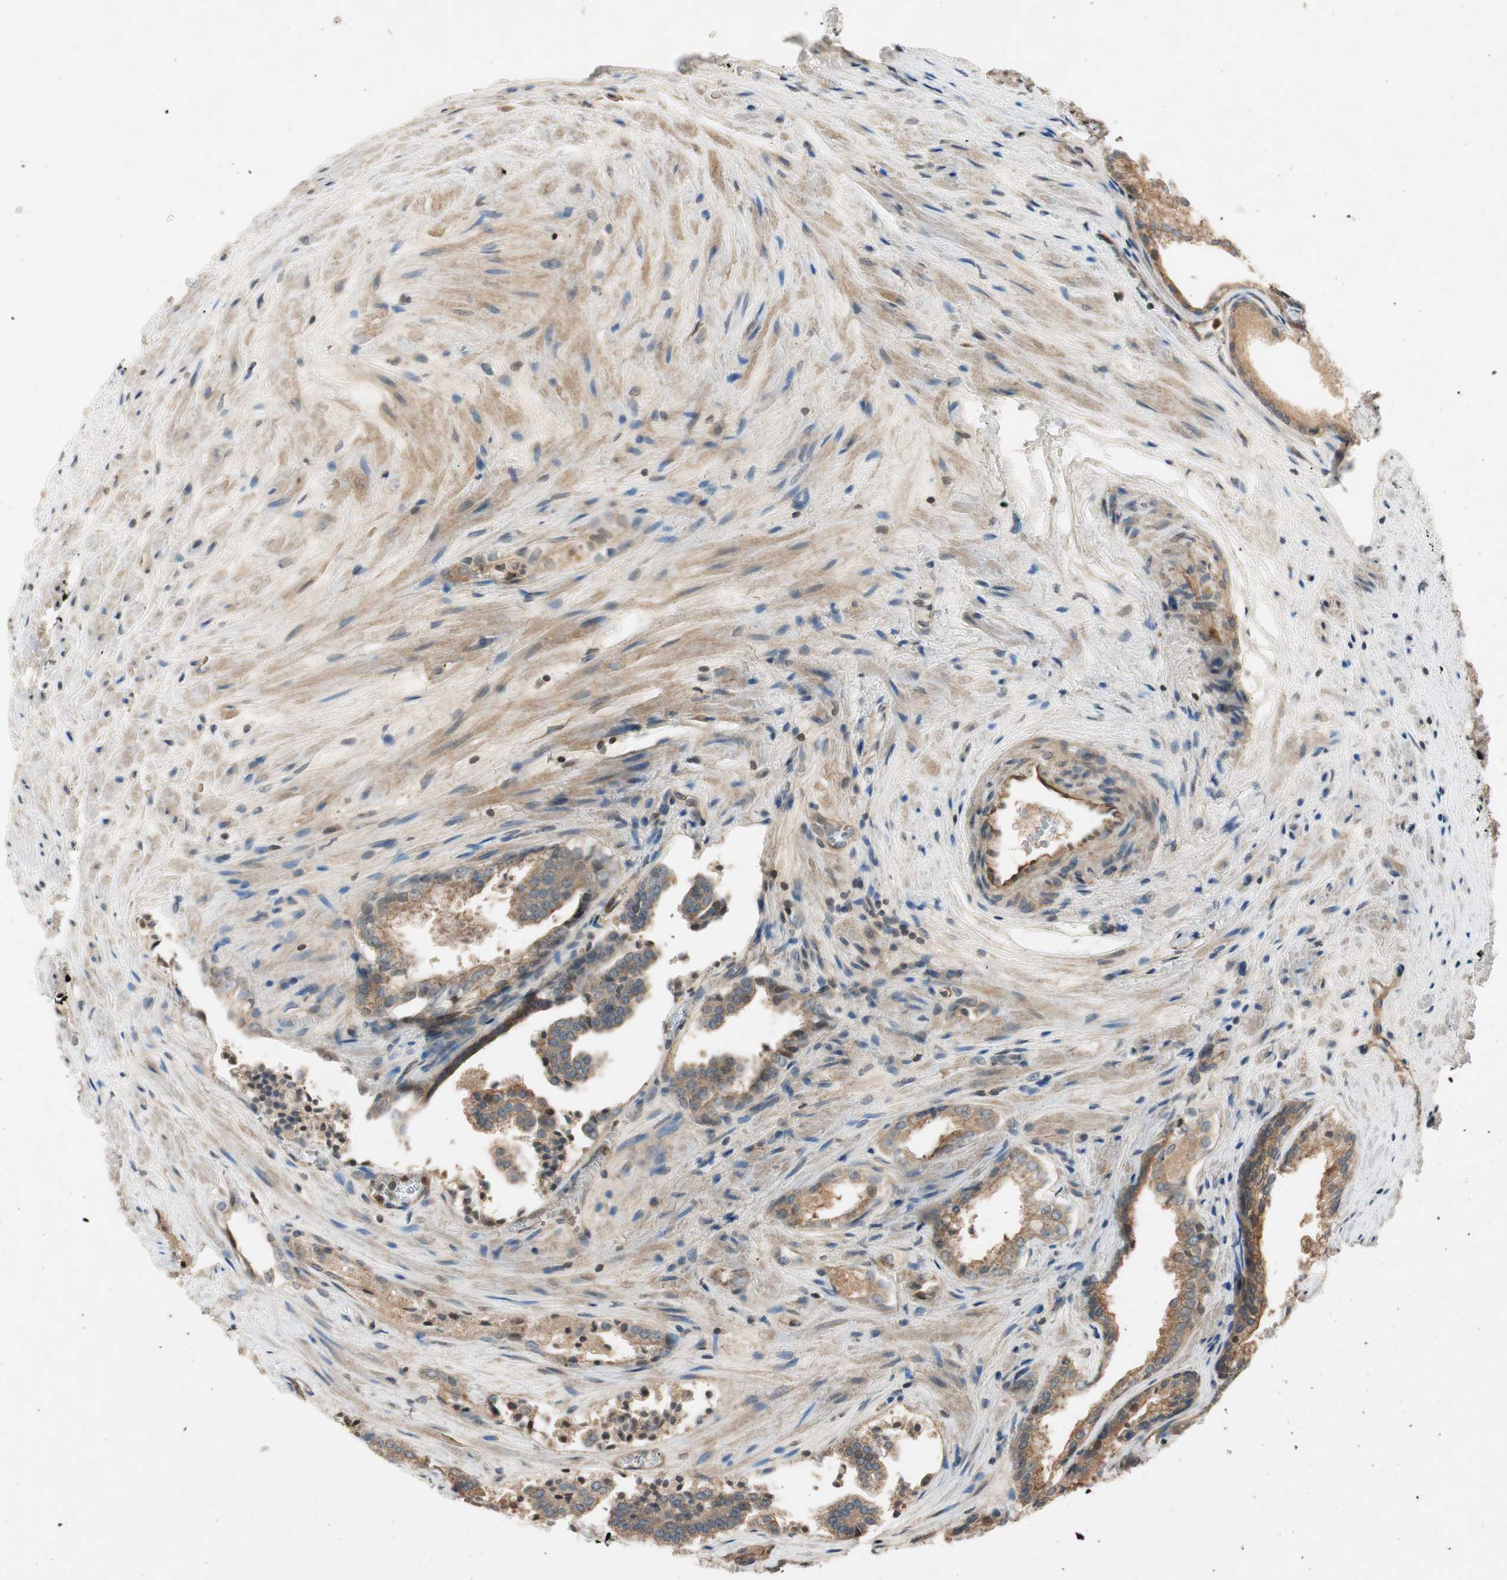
{"staining": {"intensity": "moderate", "quantity": ">75%", "location": "cytoplasmic/membranous"}, "tissue": "prostate cancer", "cell_type": "Tumor cells", "image_type": "cancer", "snomed": [{"axis": "morphology", "description": "Adenocarcinoma, Low grade"}, {"axis": "topography", "description": "Prostate"}], "caption": "Immunohistochemical staining of human prostate cancer shows medium levels of moderate cytoplasmic/membranous expression in approximately >75% of tumor cells.", "gene": "GCLM", "patient": {"sex": "male", "age": 60}}